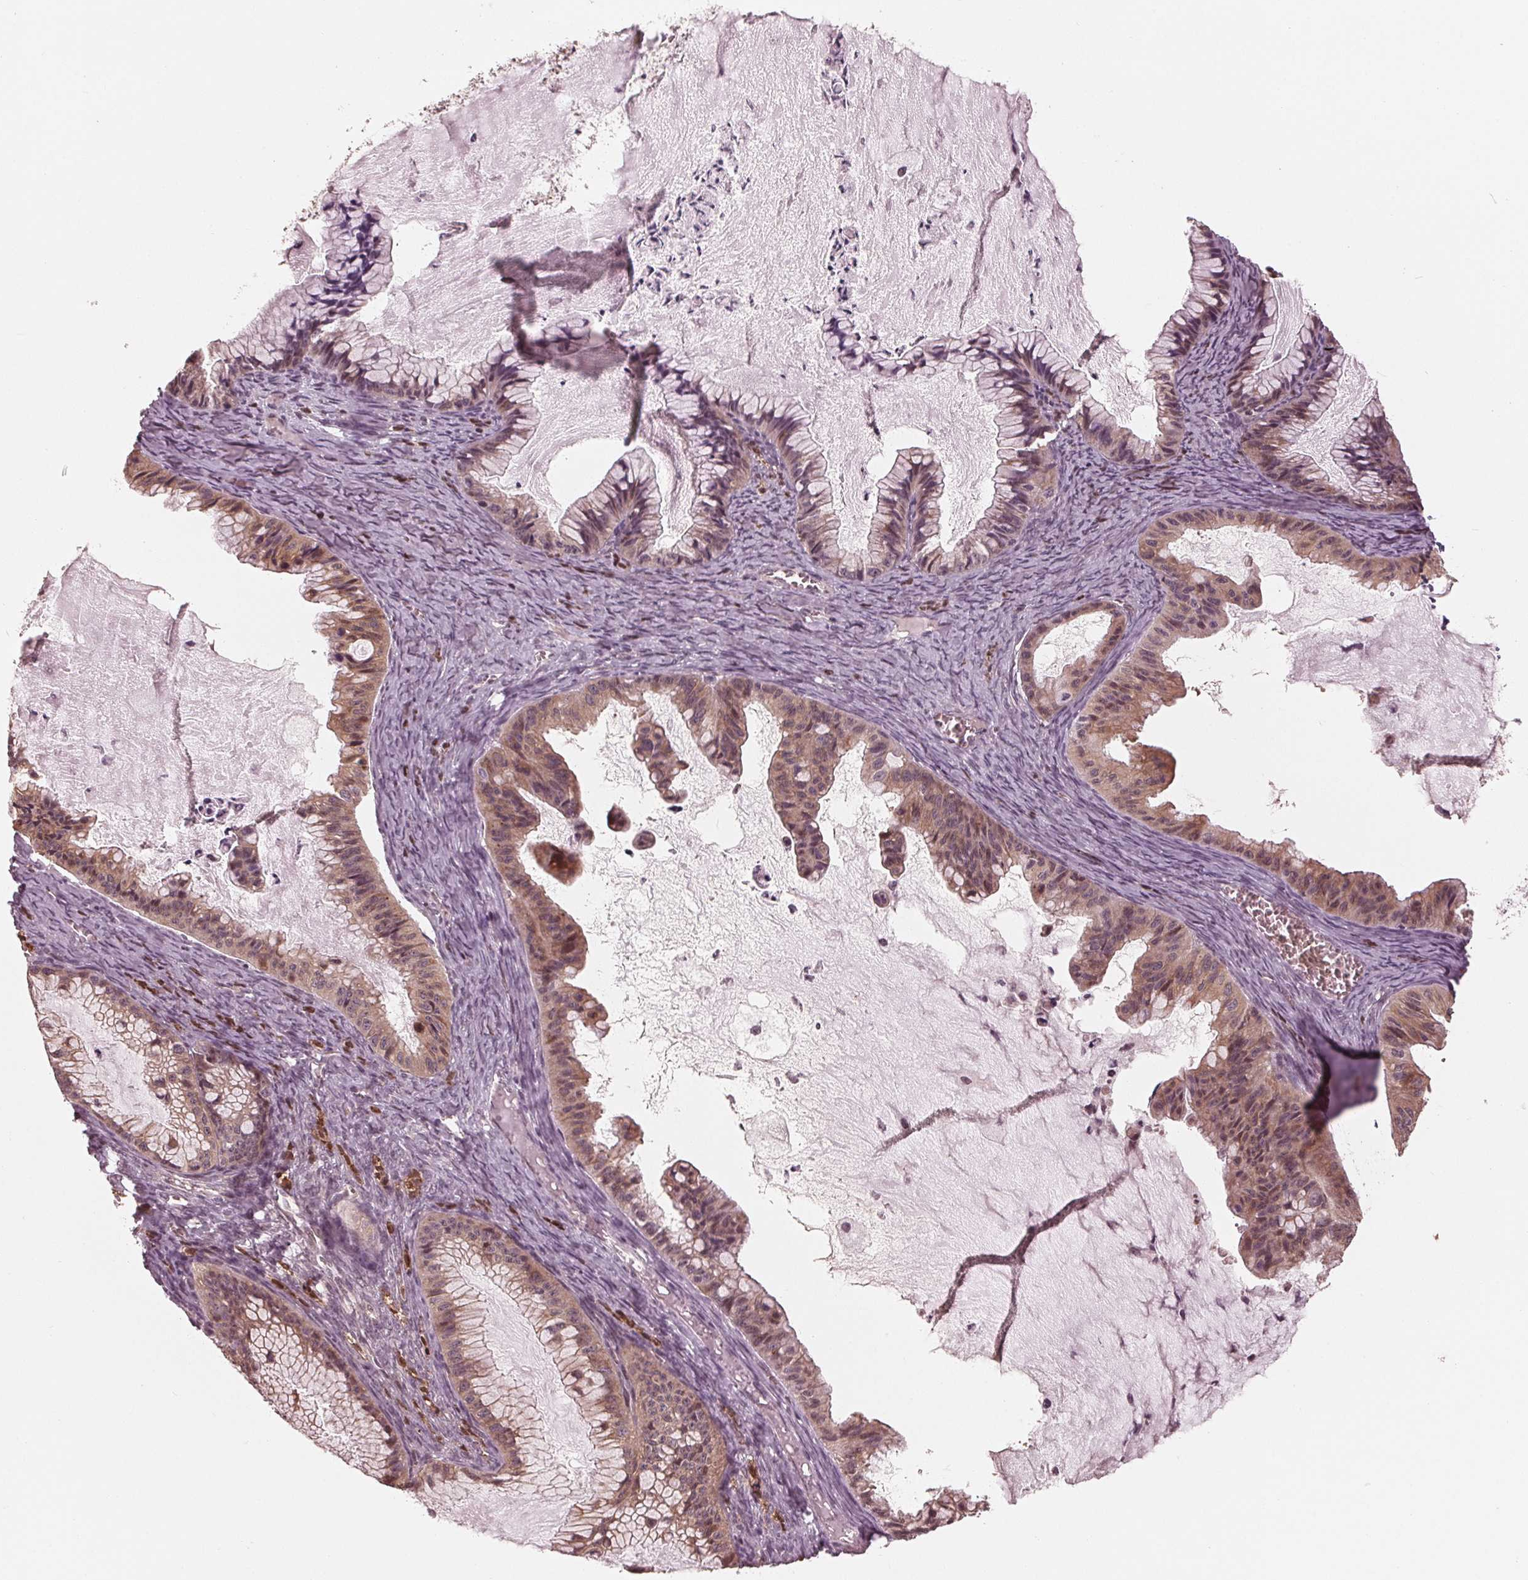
{"staining": {"intensity": "weak", "quantity": ">75%", "location": "cytoplasmic/membranous,nuclear"}, "tissue": "ovarian cancer", "cell_type": "Tumor cells", "image_type": "cancer", "snomed": [{"axis": "morphology", "description": "Cystadenocarcinoma, mucinous, NOS"}, {"axis": "topography", "description": "Ovary"}], "caption": "About >75% of tumor cells in mucinous cystadenocarcinoma (ovarian) show weak cytoplasmic/membranous and nuclear protein expression as visualized by brown immunohistochemical staining.", "gene": "ZNF471", "patient": {"sex": "female", "age": 72}}